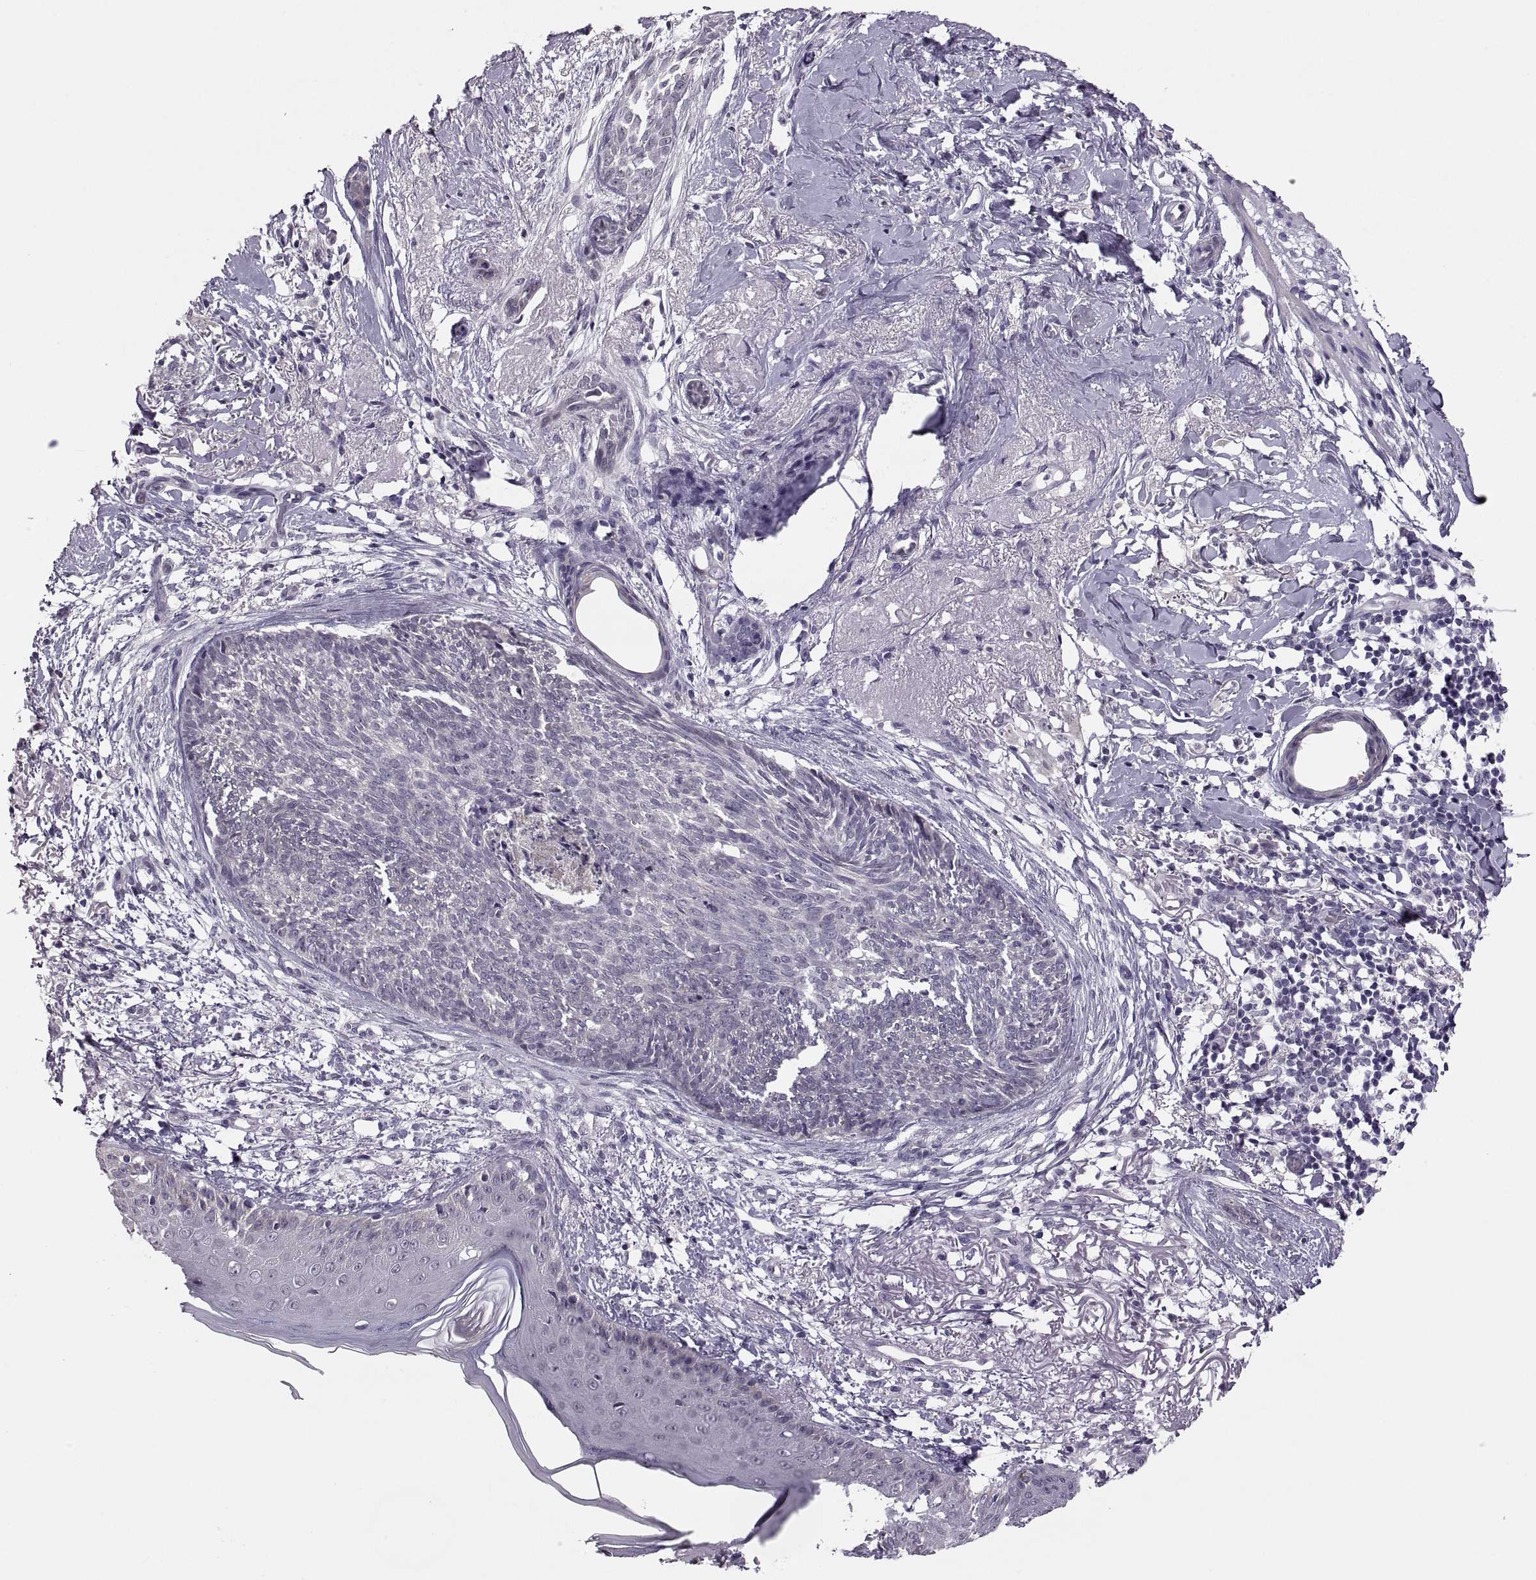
{"staining": {"intensity": "negative", "quantity": "none", "location": "none"}, "tissue": "skin cancer", "cell_type": "Tumor cells", "image_type": "cancer", "snomed": [{"axis": "morphology", "description": "Normal tissue, NOS"}, {"axis": "morphology", "description": "Basal cell carcinoma"}, {"axis": "topography", "description": "Skin"}], "caption": "A high-resolution photomicrograph shows IHC staining of skin cancer (basal cell carcinoma), which reveals no significant staining in tumor cells.", "gene": "ADH6", "patient": {"sex": "male", "age": 84}}